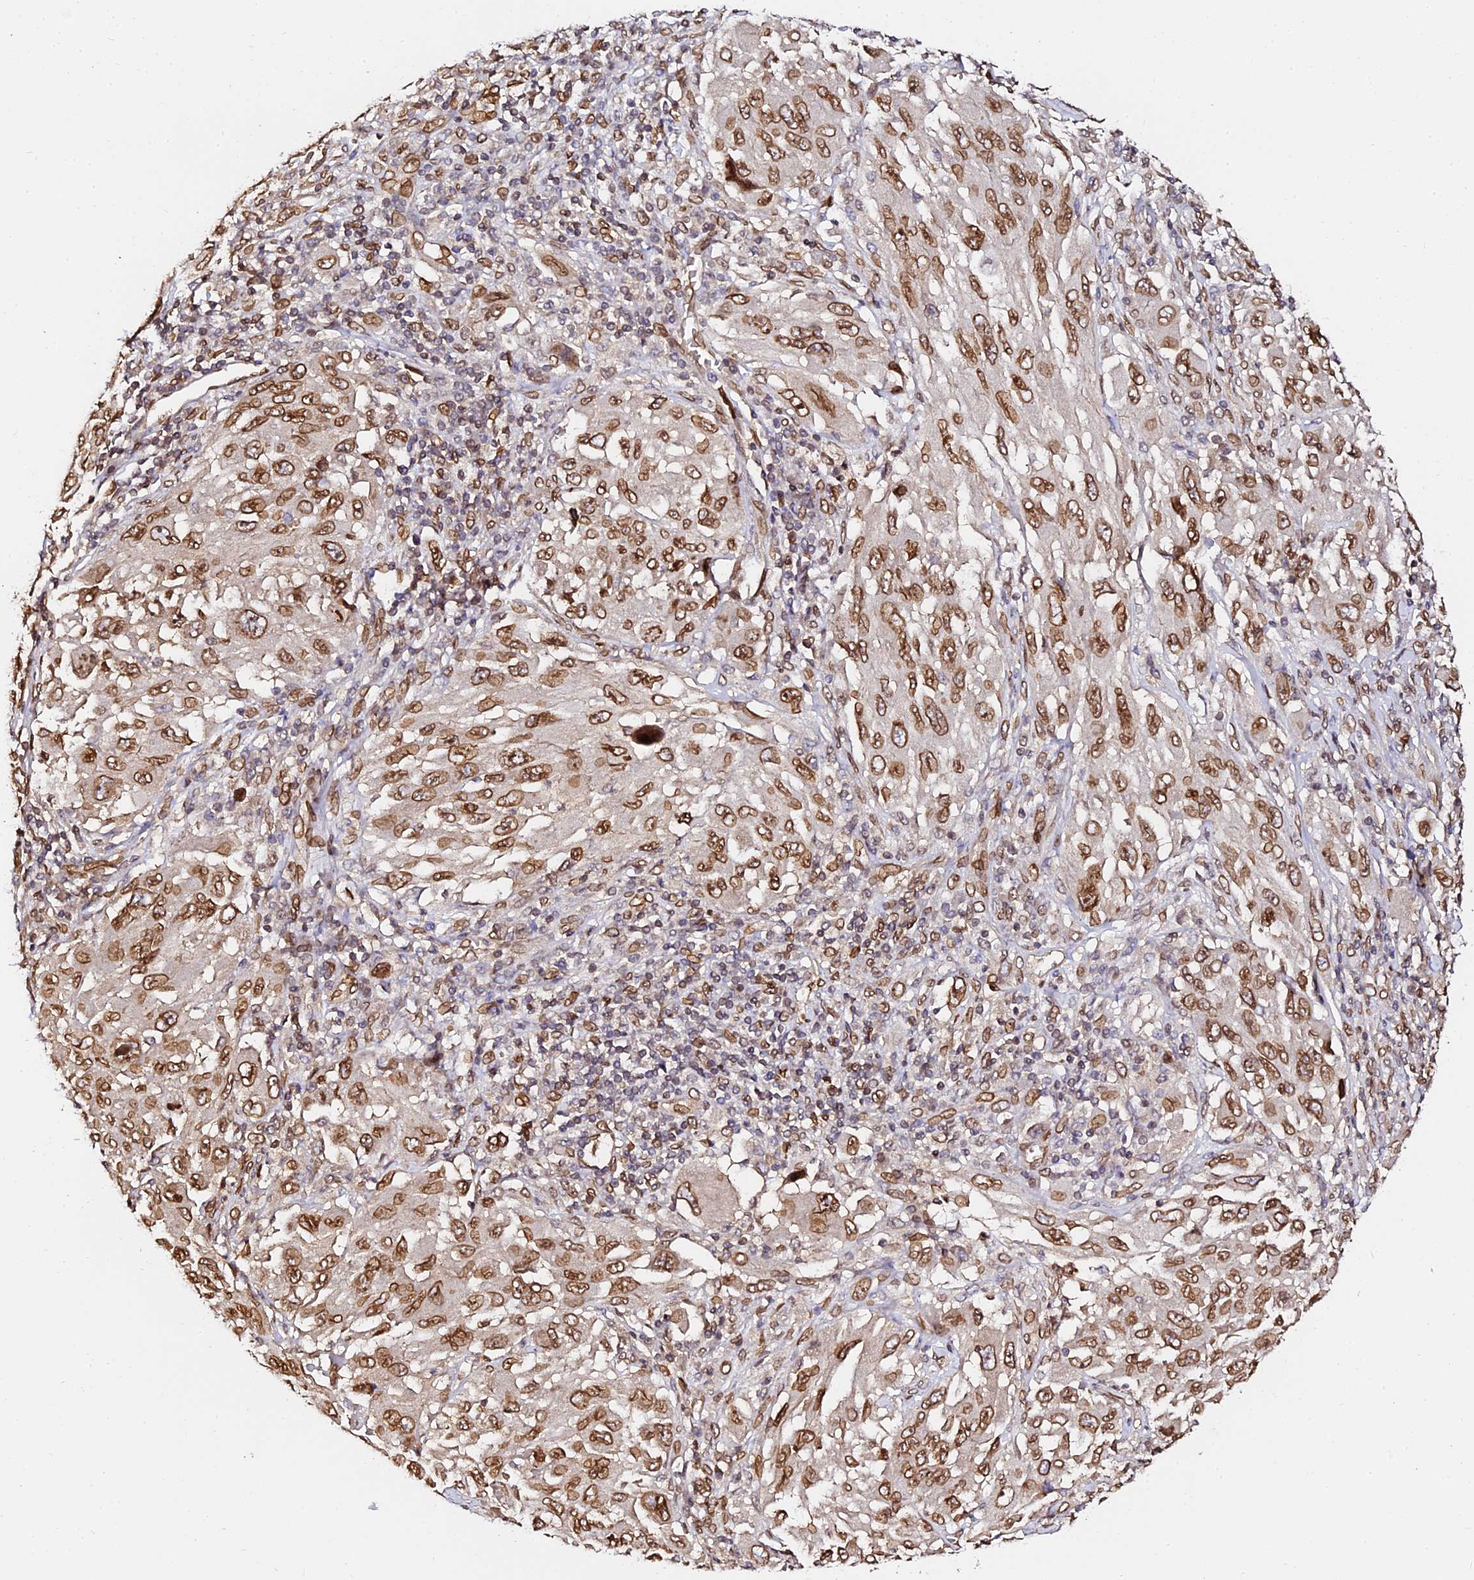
{"staining": {"intensity": "moderate", "quantity": ">75%", "location": "cytoplasmic/membranous,nuclear"}, "tissue": "melanoma", "cell_type": "Tumor cells", "image_type": "cancer", "snomed": [{"axis": "morphology", "description": "Malignant melanoma, NOS"}, {"axis": "topography", "description": "Skin"}], "caption": "Immunohistochemistry (IHC) micrograph of human melanoma stained for a protein (brown), which reveals medium levels of moderate cytoplasmic/membranous and nuclear staining in approximately >75% of tumor cells.", "gene": "ANAPC5", "patient": {"sex": "female", "age": 91}}